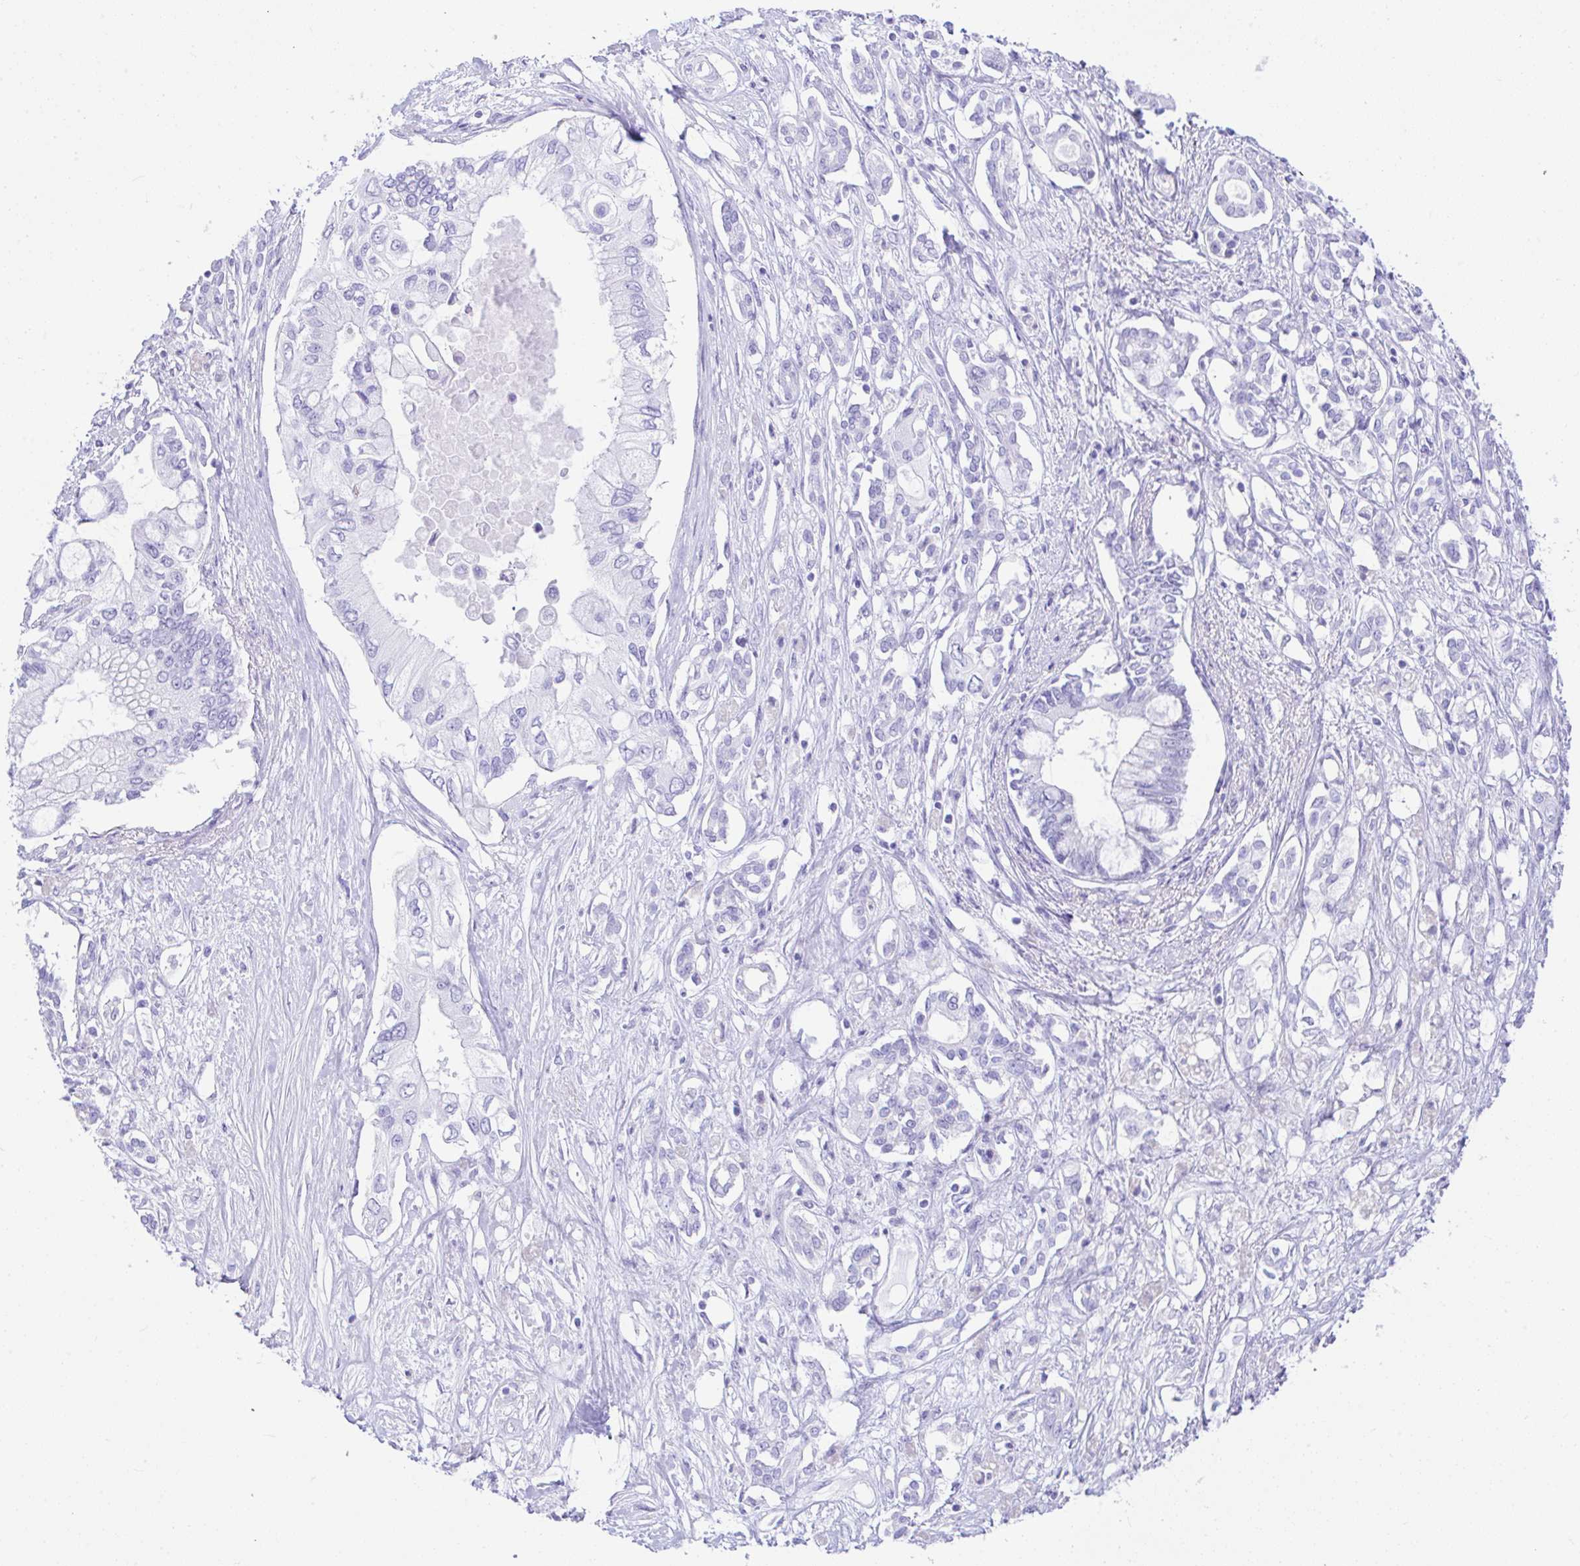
{"staining": {"intensity": "negative", "quantity": "none", "location": "none"}, "tissue": "pancreatic cancer", "cell_type": "Tumor cells", "image_type": "cancer", "snomed": [{"axis": "morphology", "description": "Adenocarcinoma, NOS"}, {"axis": "topography", "description": "Pancreas"}], "caption": "Histopathology image shows no protein positivity in tumor cells of adenocarcinoma (pancreatic) tissue.", "gene": "SEL1L2", "patient": {"sex": "female", "age": 63}}